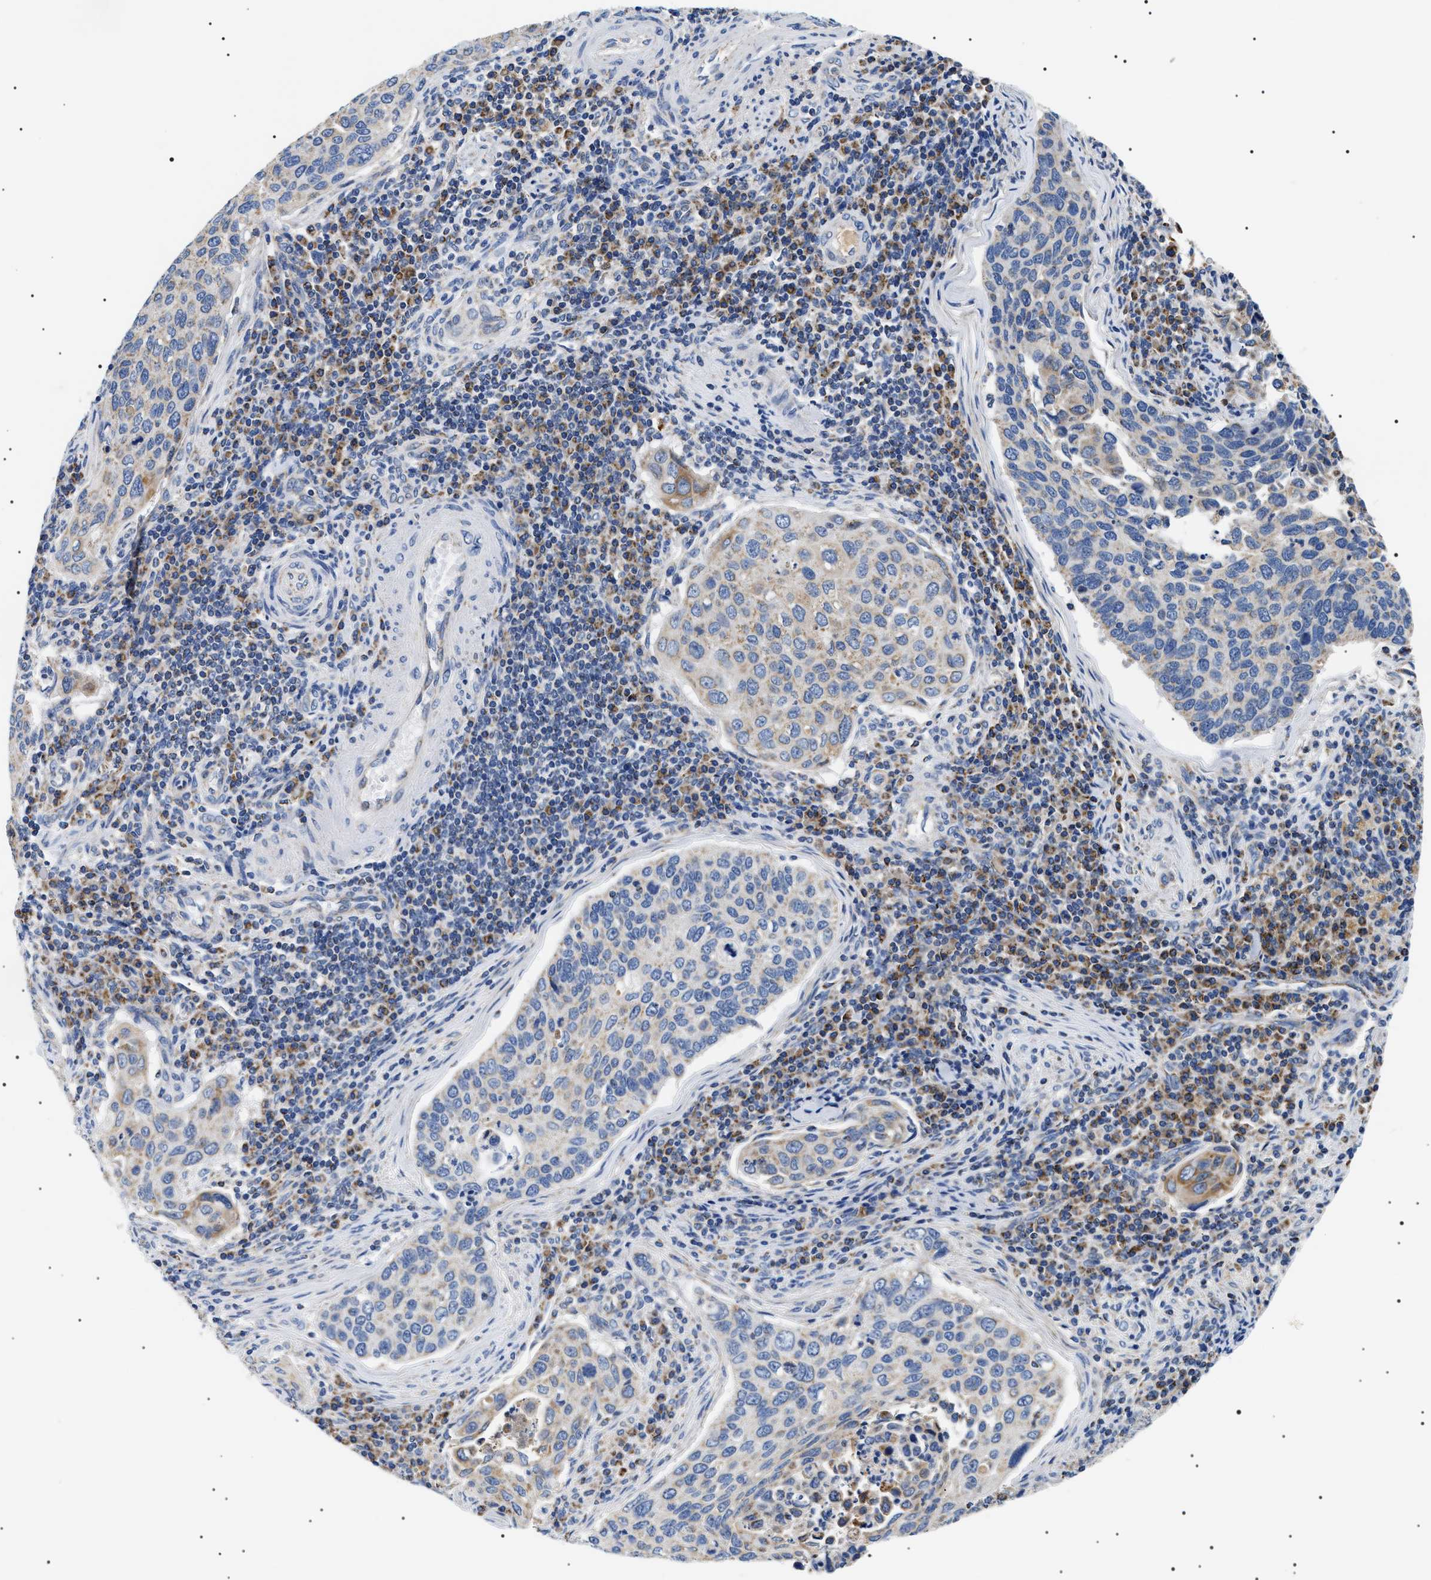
{"staining": {"intensity": "moderate", "quantity": "25%-75%", "location": "cytoplasmic/membranous"}, "tissue": "cervical cancer", "cell_type": "Tumor cells", "image_type": "cancer", "snomed": [{"axis": "morphology", "description": "Squamous cell carcinoma, NOS"}, {"axis": "topography", "description": "Cervix"}], "caption": "Immunohistochemistry (IHC) of human cervical cancer (squamous cell carcinoma) shows medium levels of moderate cytoplasmic/membranous positivity in about 25%-75% of tumor cells. The staining was performed using DAB, with brown indicating positive protein expression. Nuclei are stained blue with hematoxylin.", "gene": "OXSM", "patient": {"sex": "female", "age": 53}}